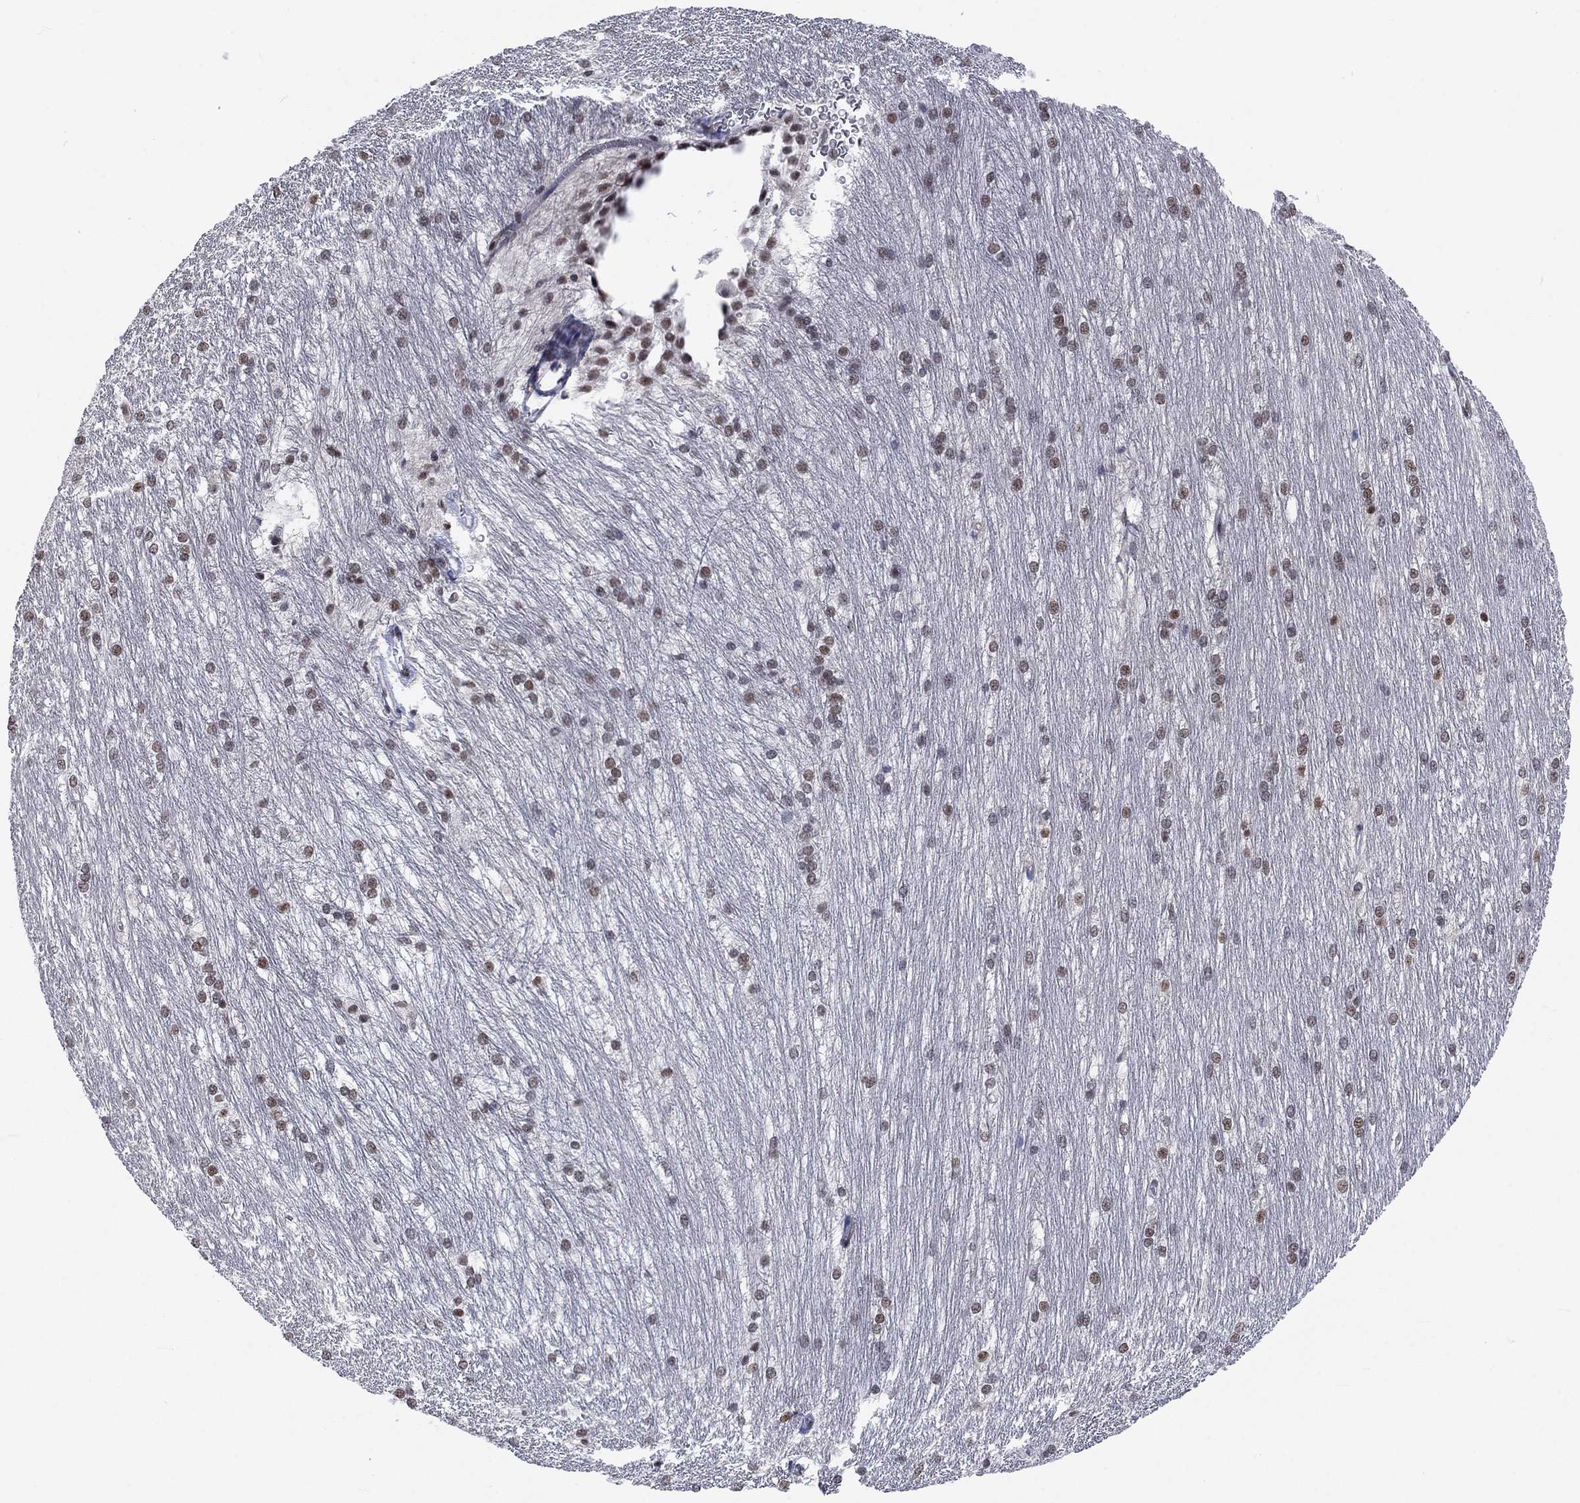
{"staining": {"intensity": "moderate", "quantity": "<25%", "location": "nuclear"}, "tissue": "hippocampus", "cell_type": "Glial cells", "image_type": "normal", "snomed": [{"axis": "morphology", "description": "Normal tissue, NOS"}, {"axis": "topography", "description": "Cerebral cortex"}, {"axis": "topography", "description": "Hippocampus"}], "caption": "Immunohistochemistry (IHC) (DAB) staining of benign hippocampus displays moderate nuclear protein positivity in about <25% of glial cells. The protein is stained brown, and the nuclei are stained in blue (DAB (3,3'-diaminobenzidine) IHC with brightfield microscopy, high magnification).", "gene": "FYTTD1", "patient": {"sex": "female", "age": 19}}